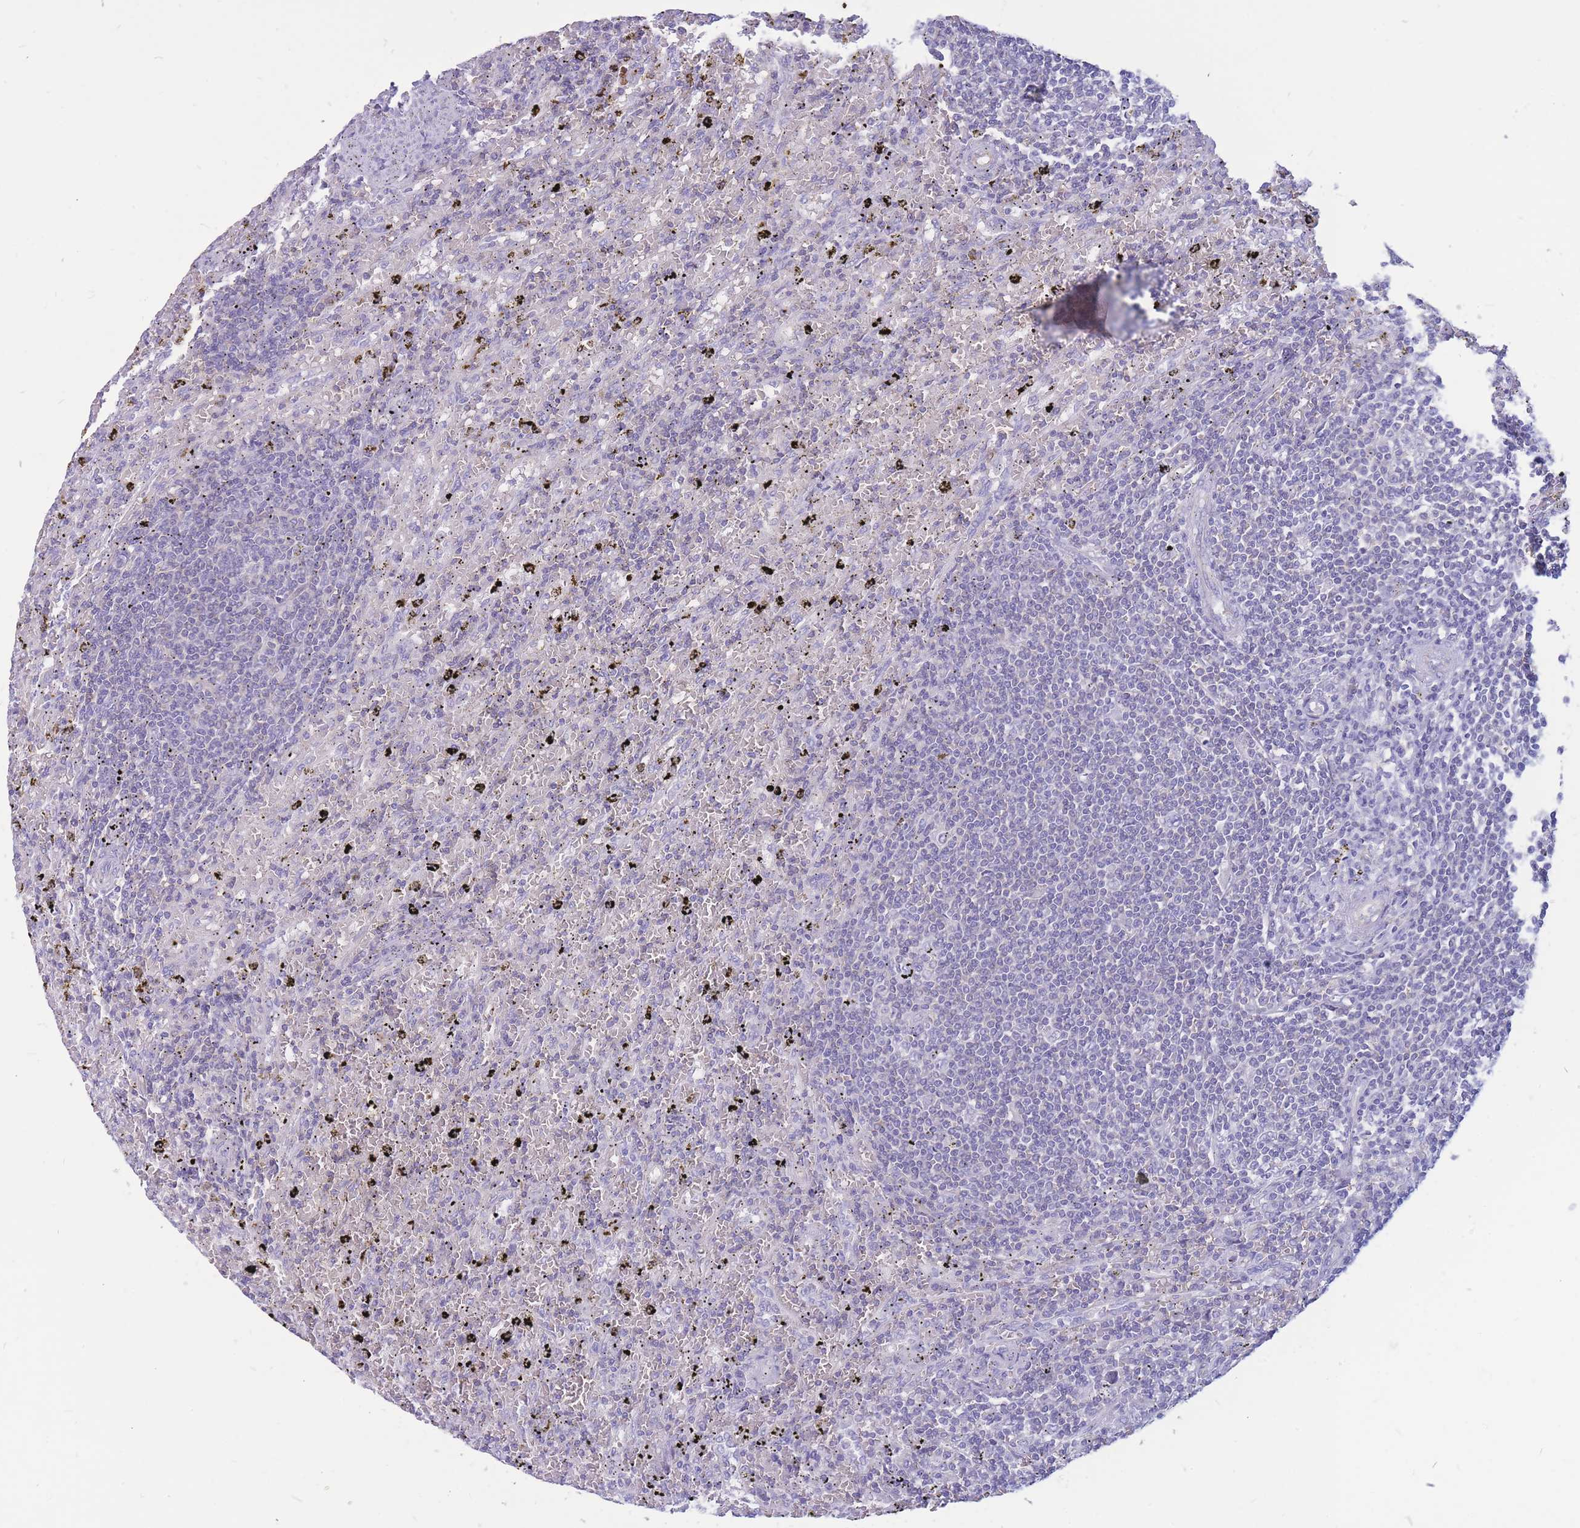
{"staining": {"intensity": "negative", "quantity": "none", "location": "none"}, "tissue": "lymphoma", "cell_type": "Tumor cells", "image_type": "cancer", "snomed": [{"axis": "morphology", "description": "Malignant lymphoma, non-Hodgkin's type, Low grade"}, {"axis": "topography", "description": "Spleen"}], "caption": "IHC micrograph of lymphoma stained for a protein (brown), which reveals no positivity in tumor cells.", "gene": "ADD2", "patient": {"sex": "male", "age": 76}}